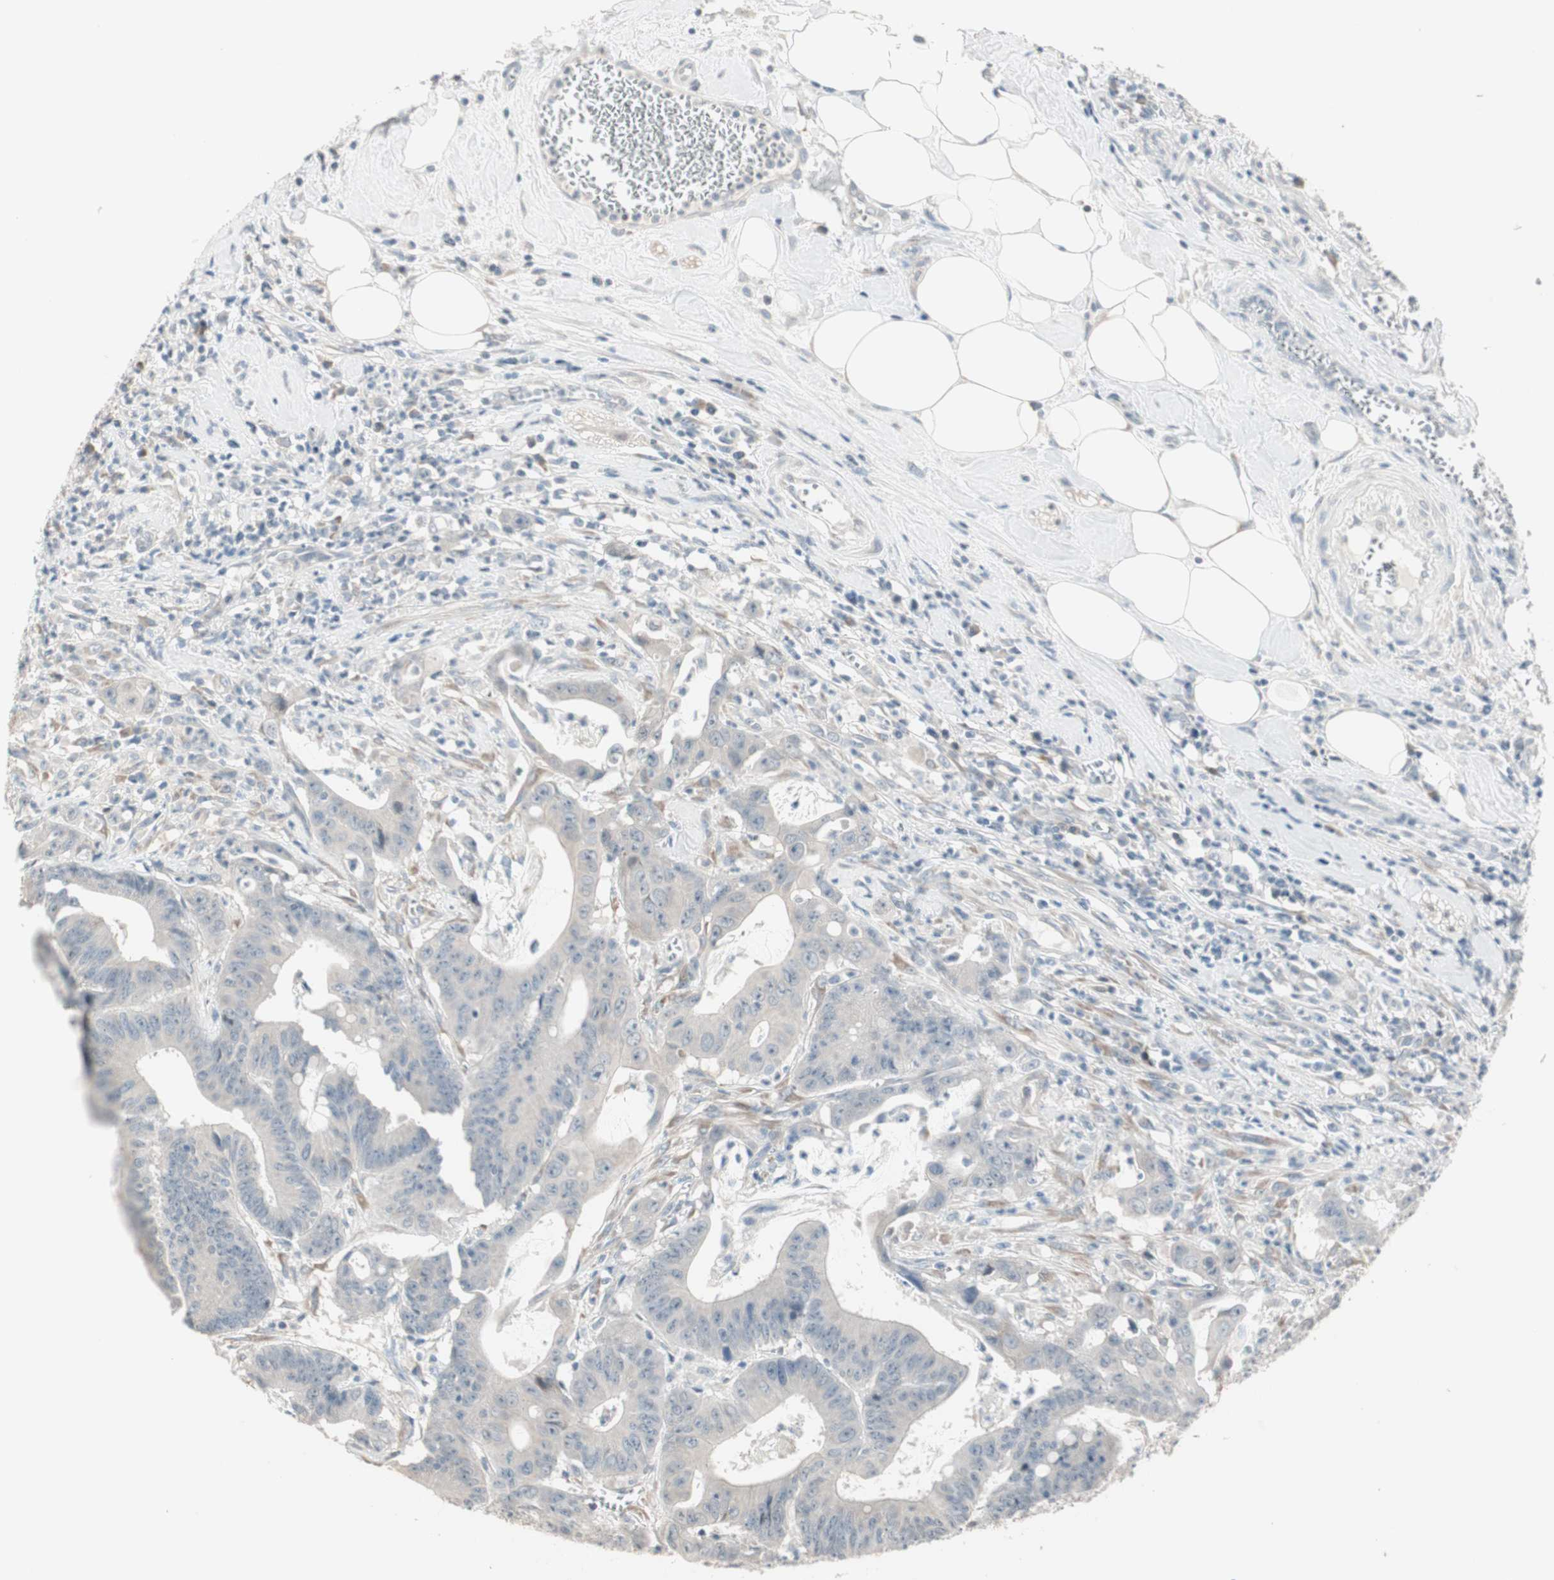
{"staining": {"intensity": "weak", "quantity": "25%-75%", "location": "cytoplasmic/membranous"}, "tissue": "colorectal cancer", "cell_type": "Tumor cells", "image_type": "cancer", "snomed": [{"axis": "morphology", "description": "Adenocarcinoma, NOS"}, {"axis": "topography", "description": "Colon"}], "caption": "Human adenocarcinoma (colorectal) stained with a brown dye displays weak cytoplasmic/membranous positive staining in about 25%-75% of tumor cells.", "gene": "PDZK1", "patient": {"sex": "male", "age": 45}}